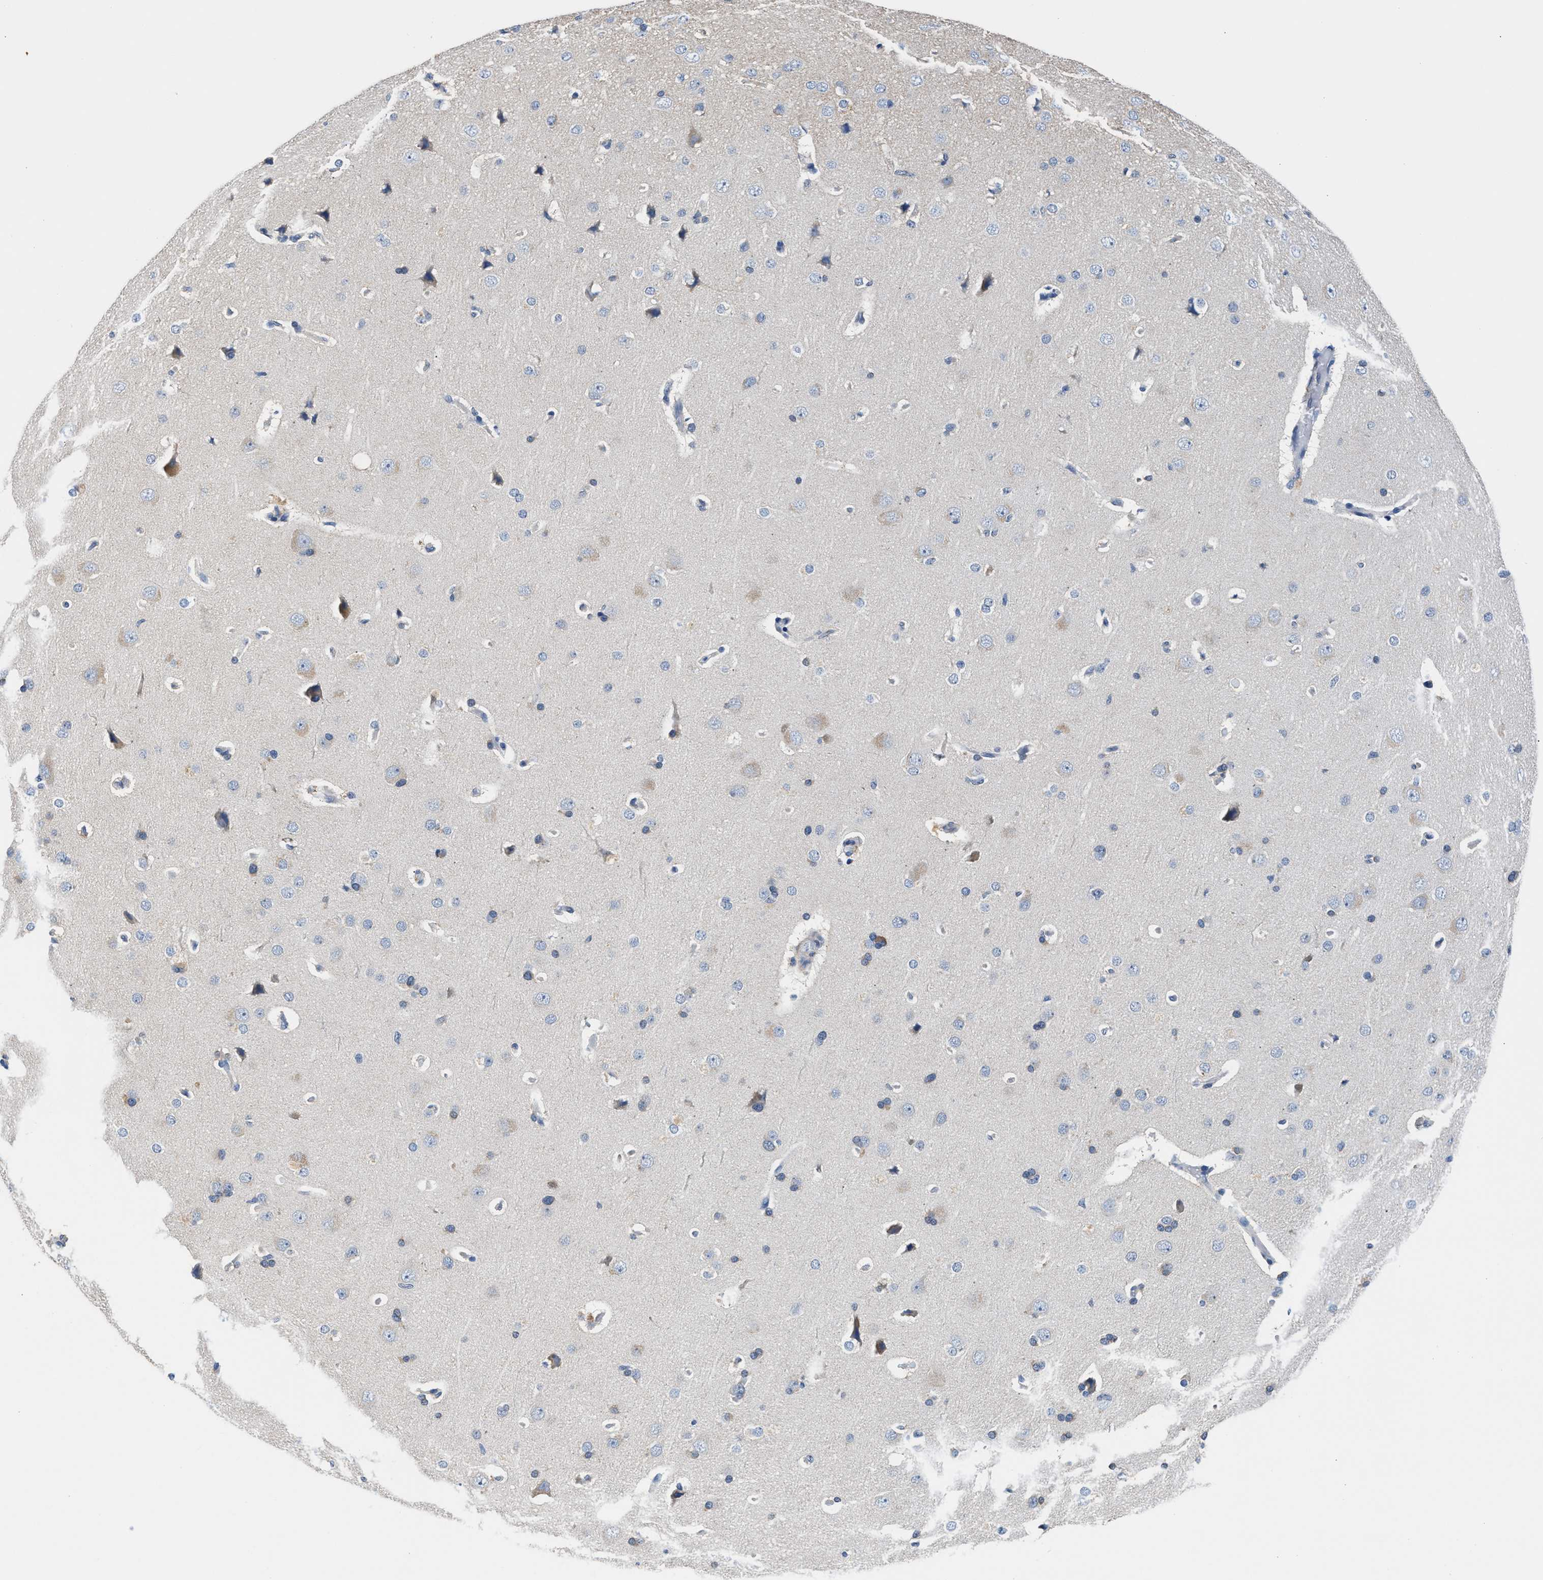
{"staining": {"intensity": "negative", "quantity": "none", "location": "none"}, "tissue": "cerebral cortex", "cell_type": "Endothelial cells", "image_type": "normal", "snomed": [{"axis": "morphology", "description": "Normal tissue, NOS"}, {"axis": "topography", "description": "Cerebral cortex"}], "caption": "Endothelial cells are negative for brown protein staining in unremarkable cerebral cortex. Nuclei are stained in blue.", "gene": "MYH3", "patient": {"sex": "male", "age": 62}}